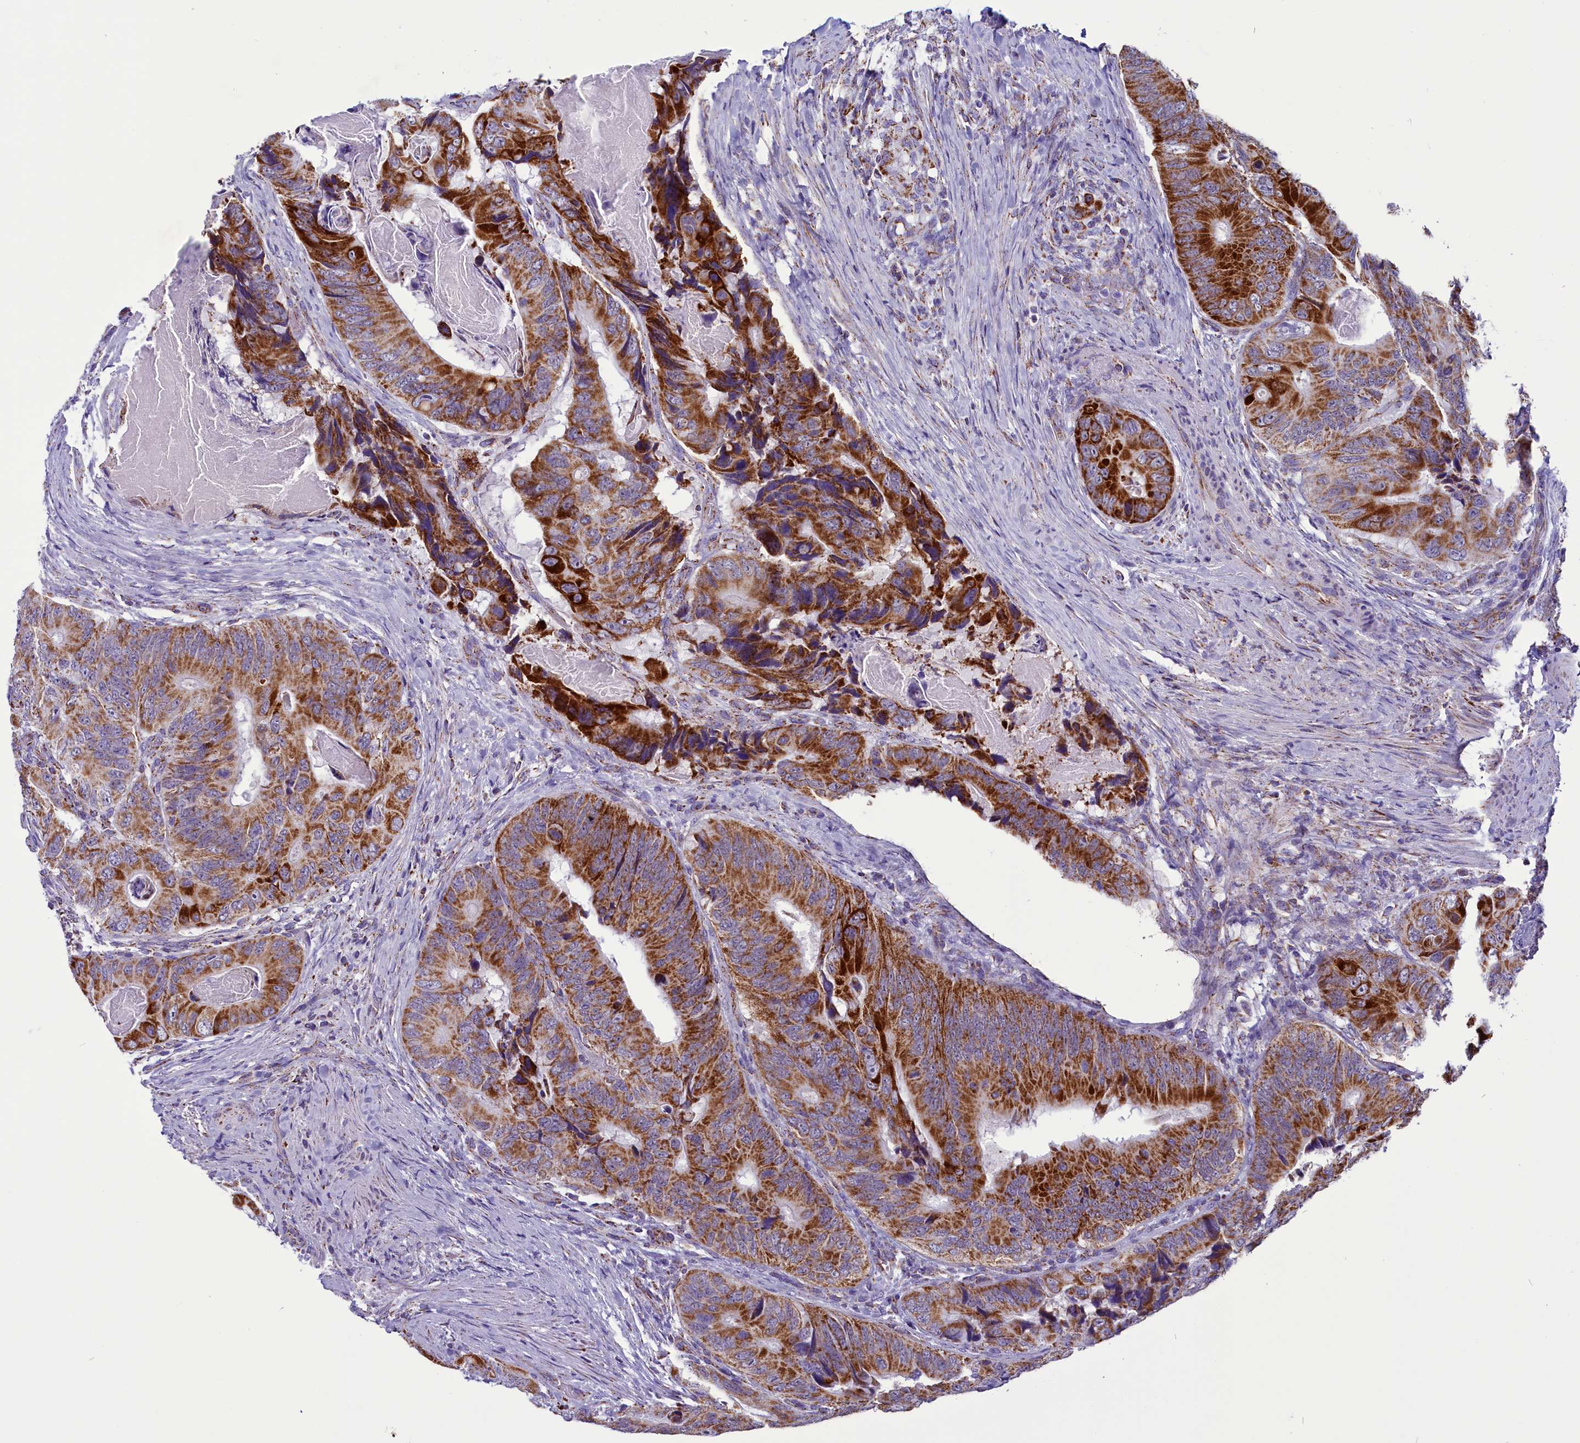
{"staining": {"intensity": "strong", "quantity": ">75%", "location": "cytoplasmic/membranous"}, "tissue": "colorectal cancer", "cell_type": "Tumor cells", "image_type": "cancer", "snomed": [{"axis": "morphology", "description": "Adenocarcinoma, NOS"}, {"axis": "topography", "description": "Colon"}], "caption": "Brown immunohistochemical staining in colorectal adenocarcinoma displays strong cytoplasmic/membranous staining in about >75% of tumor cells.", "gene": "ICA1L", "patient": {"sex": "male", "age": 84}}